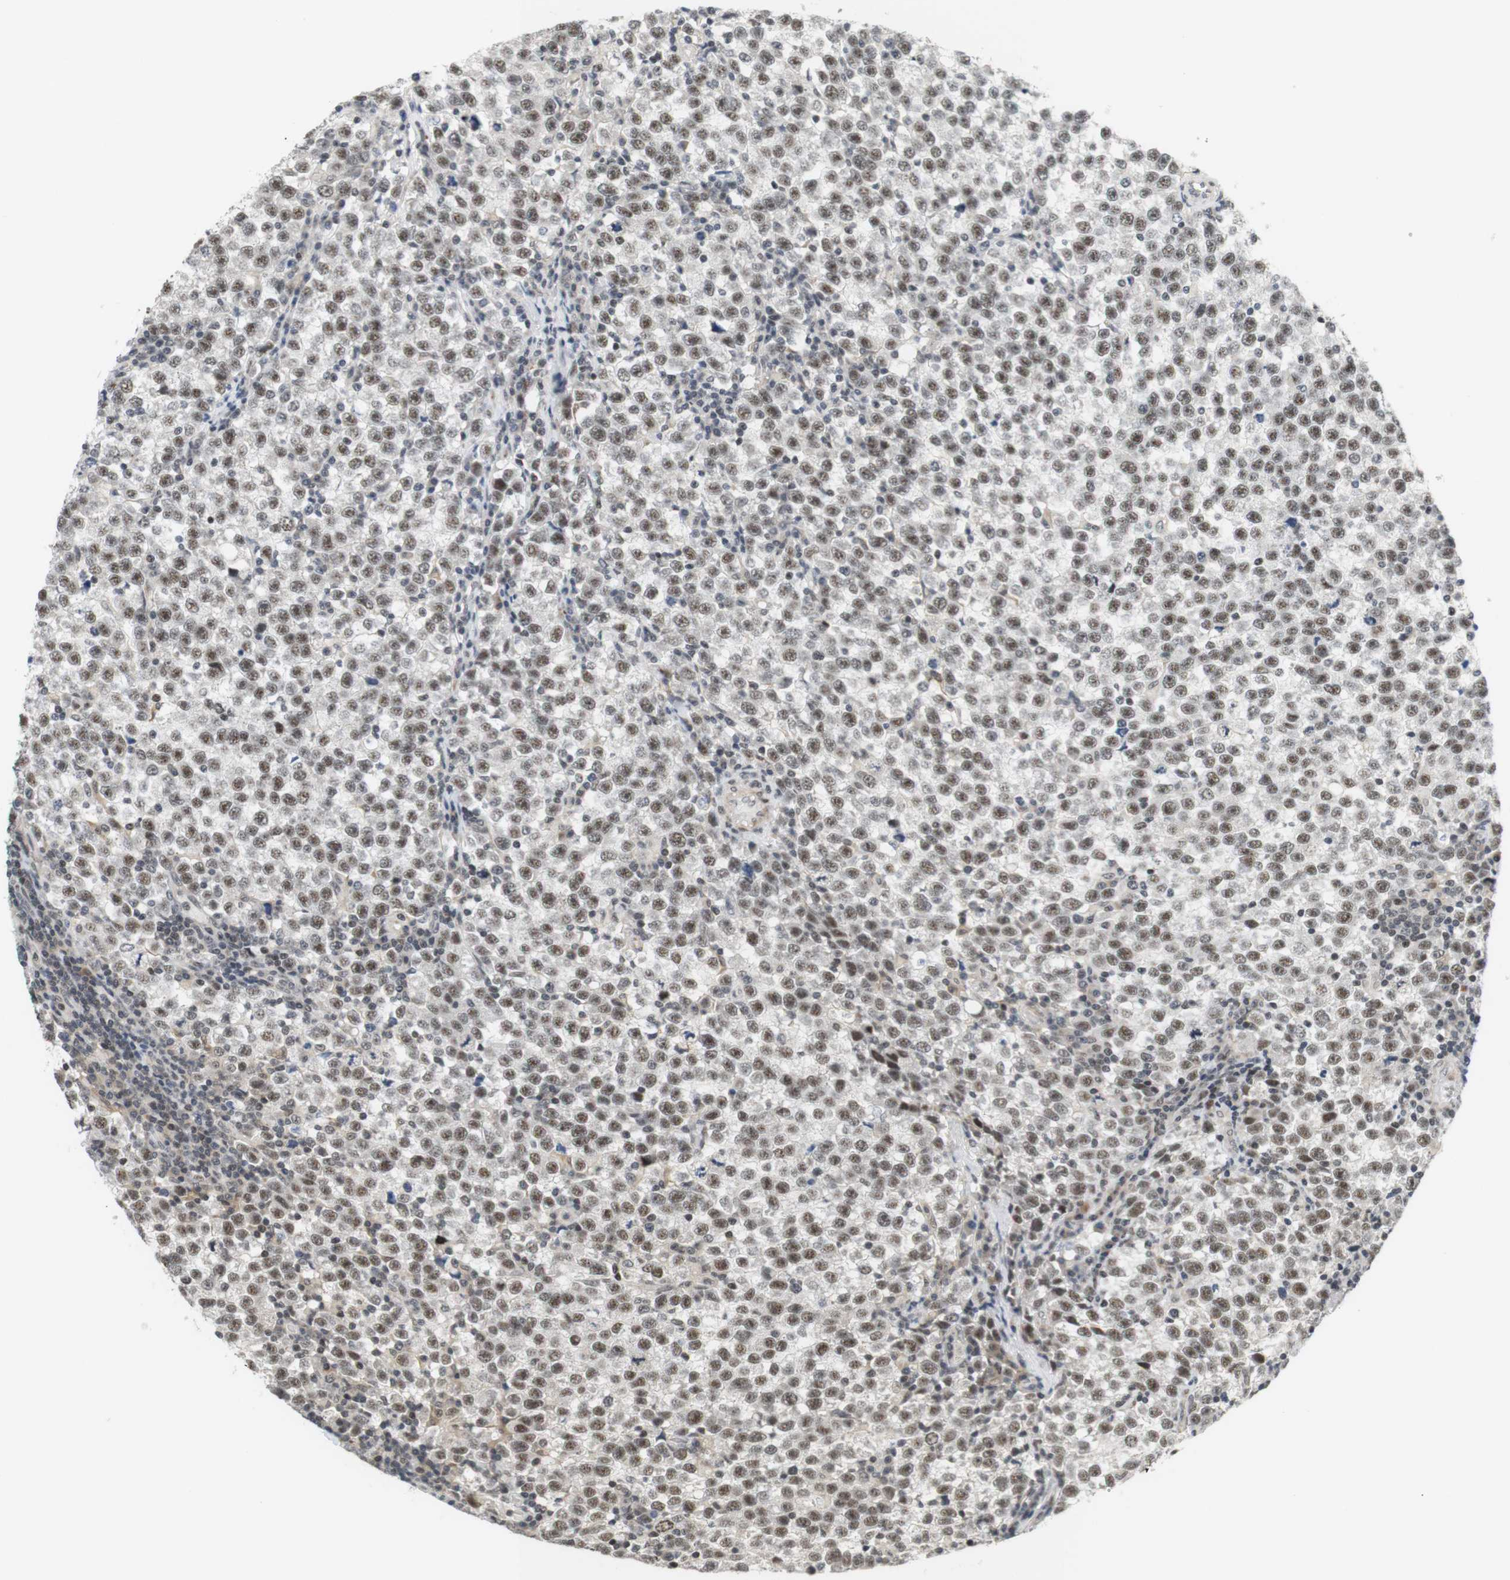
{"staining": {"intensity": "moderate", "quantity": ">75%", "location": "nuclear"}, "tissue": "testis cancer", "cell_type": "Tumor cells", "image_type": "cancer", "snomed": [{"axis": "morphology", "description": "Seminoma, NOS"}, {"axis": "topography", "description": "Testis"}], "caption": "Protein staining of testis cancer (seminoma) tissue displays moderate nuclear expression in approximately >75% of tumor cells.", "gene": "BRD4", "patient": {"sex": "male", "age": 43}}